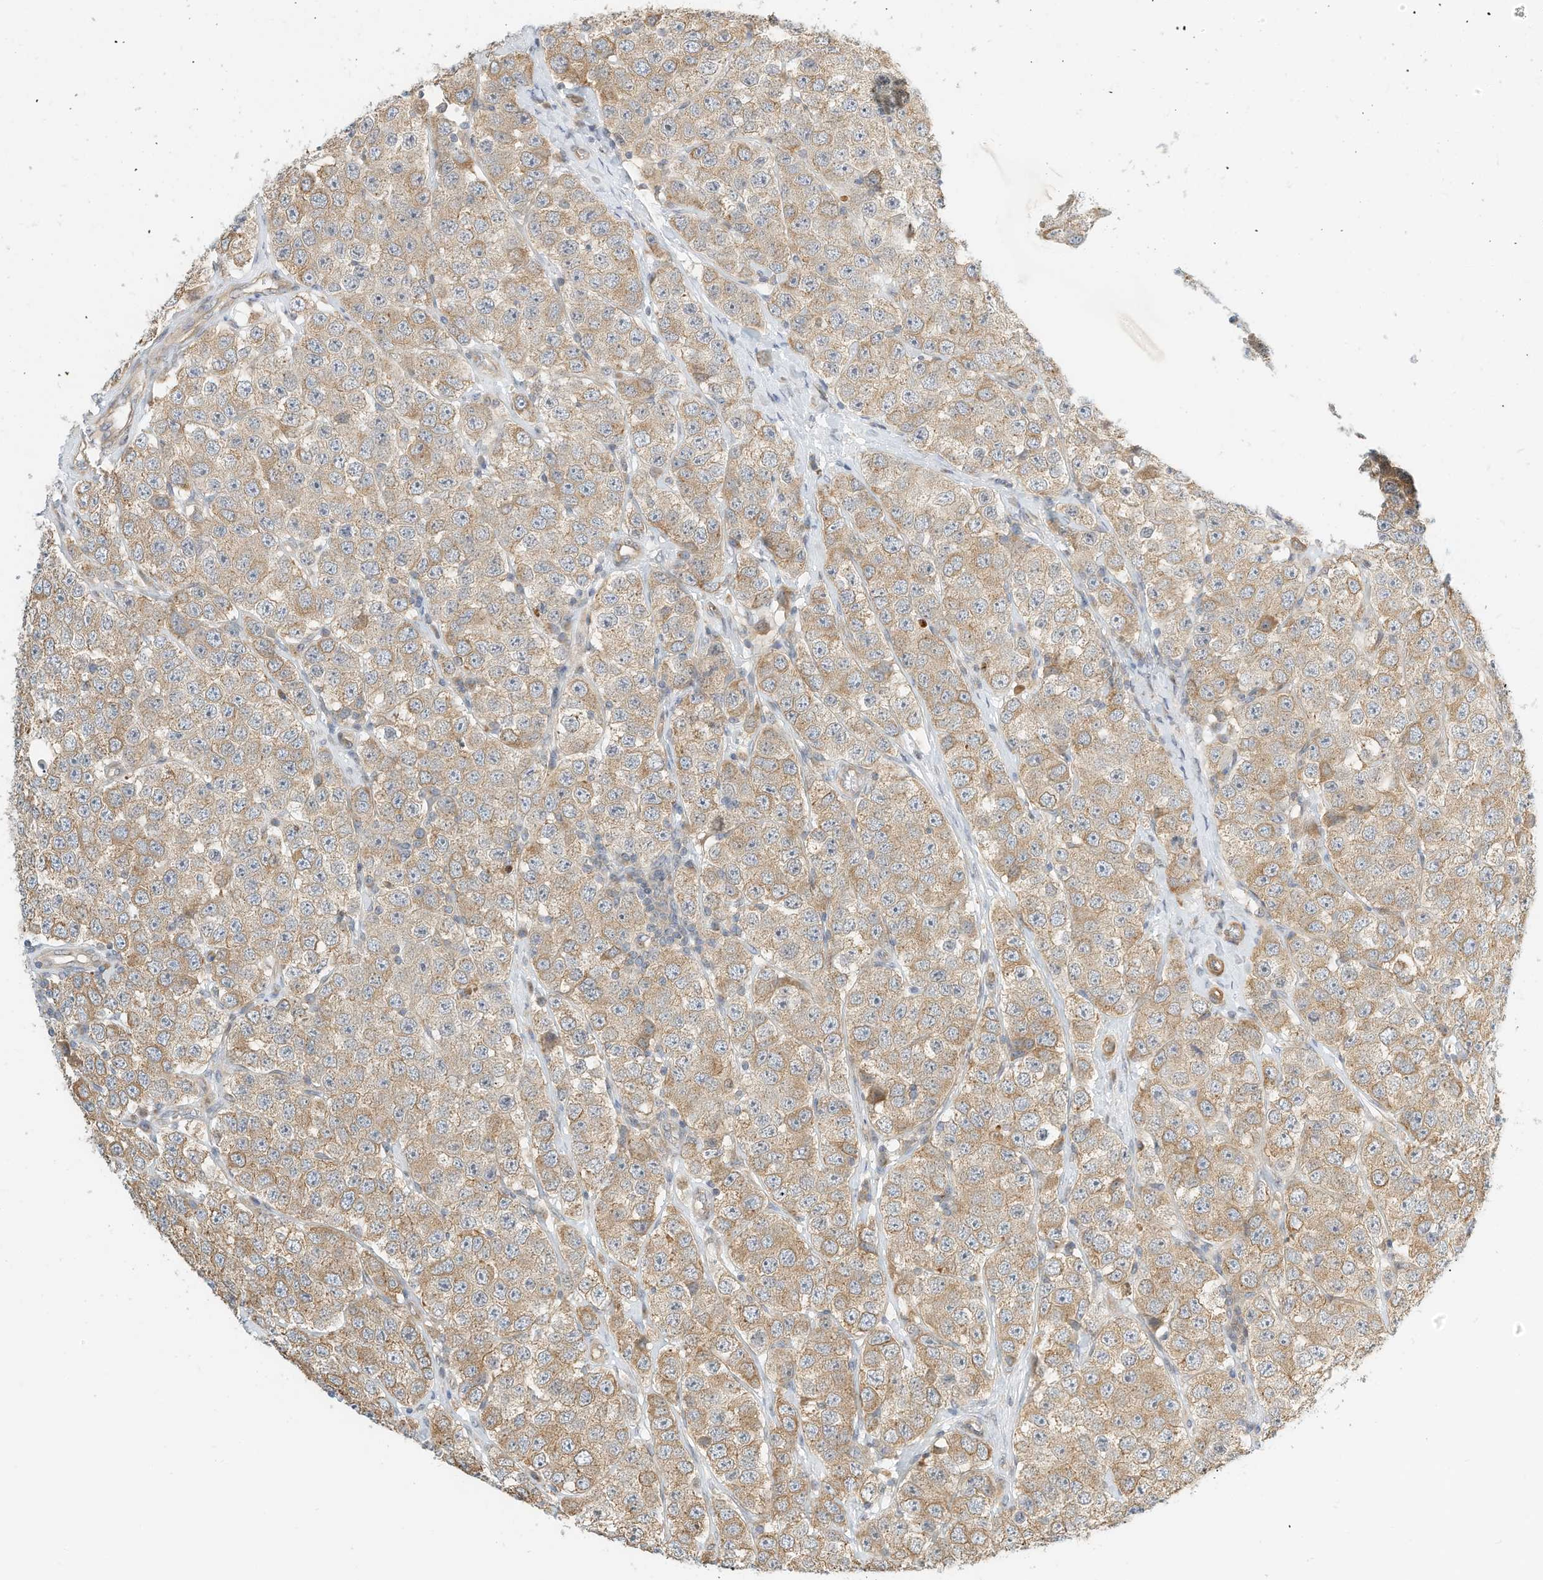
{"staining": {"intensity": "moderate", "quantity": ">75%", "location": "cytoplasmic/membranous"}, "tissue": "testis cancer", "cell_type": "Tumor cells", "image_type": "cancer", "snomed": [{"axis": "morphology", "description": "Seminoma, NOS"}, {"axis": "topography", "description": "Testis"}], "caption": "This is an image of immunohistochemistry staining of testis cancer (seminoma), which shows moderate staining in the cytoplasmic/membranous of tumor cells.", "gene": "OFD1", "patient": {"sex": "male", "age": 28}}